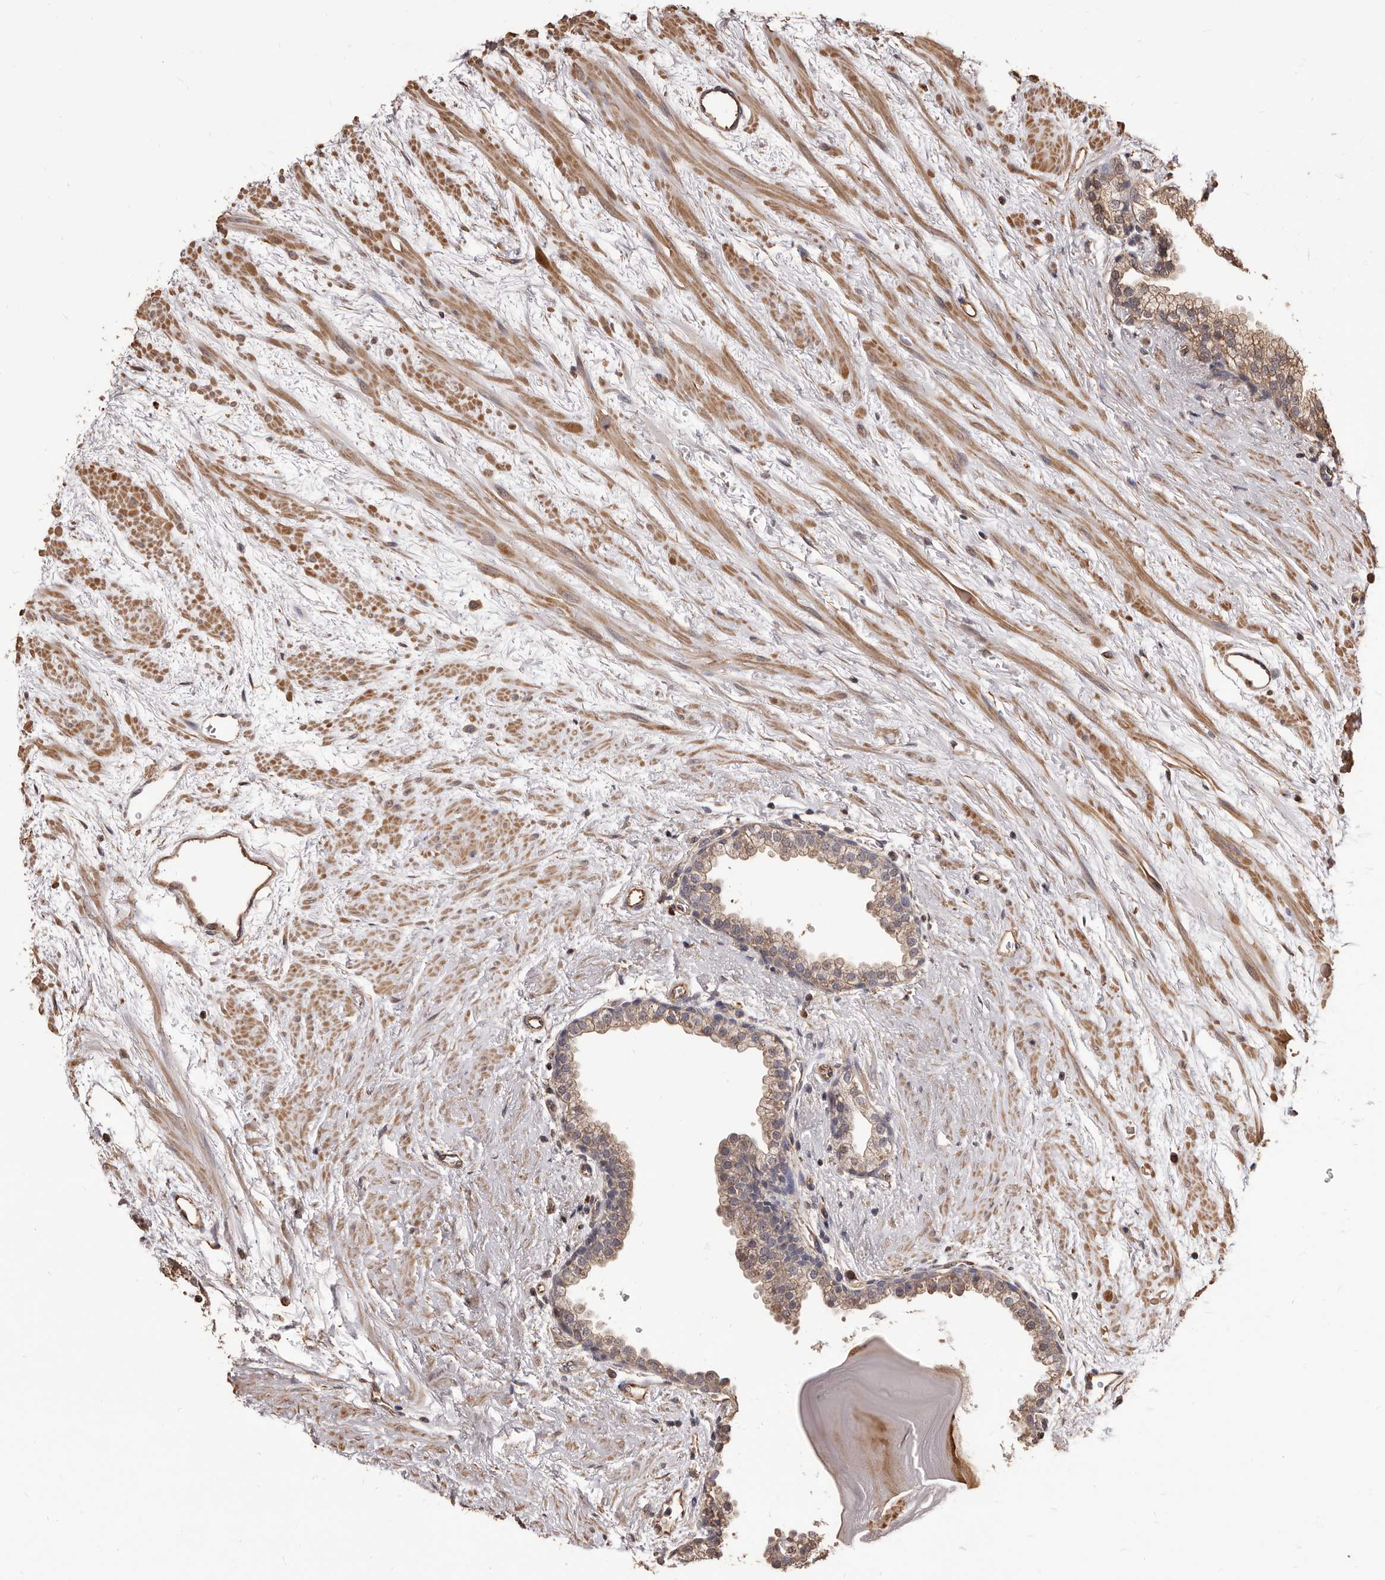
{"staining": {"intensity": "weak", "quantity": "<25%", "location": "cytoplasmic/membranous"}, "tissue": "prostate", "cell_type": "Glandular cells", "image_type": "normal", "snomed": [{"axis": "morphology", "description": "Normal tissue, NOS"}, {"axis": "topography", "description": "Prostate"}], "caption": "Unremarkable prostate was stained to show a protein in brown. There is no significant positivity in glandular cells. The staining was performed using DAB to visualize the protein expression in brown, while the nuclei were stained in blue with hematoxylin (Magnification: 20x).", "gene": "ALPK1", "patient": {"sex": "male", "age": 48}}